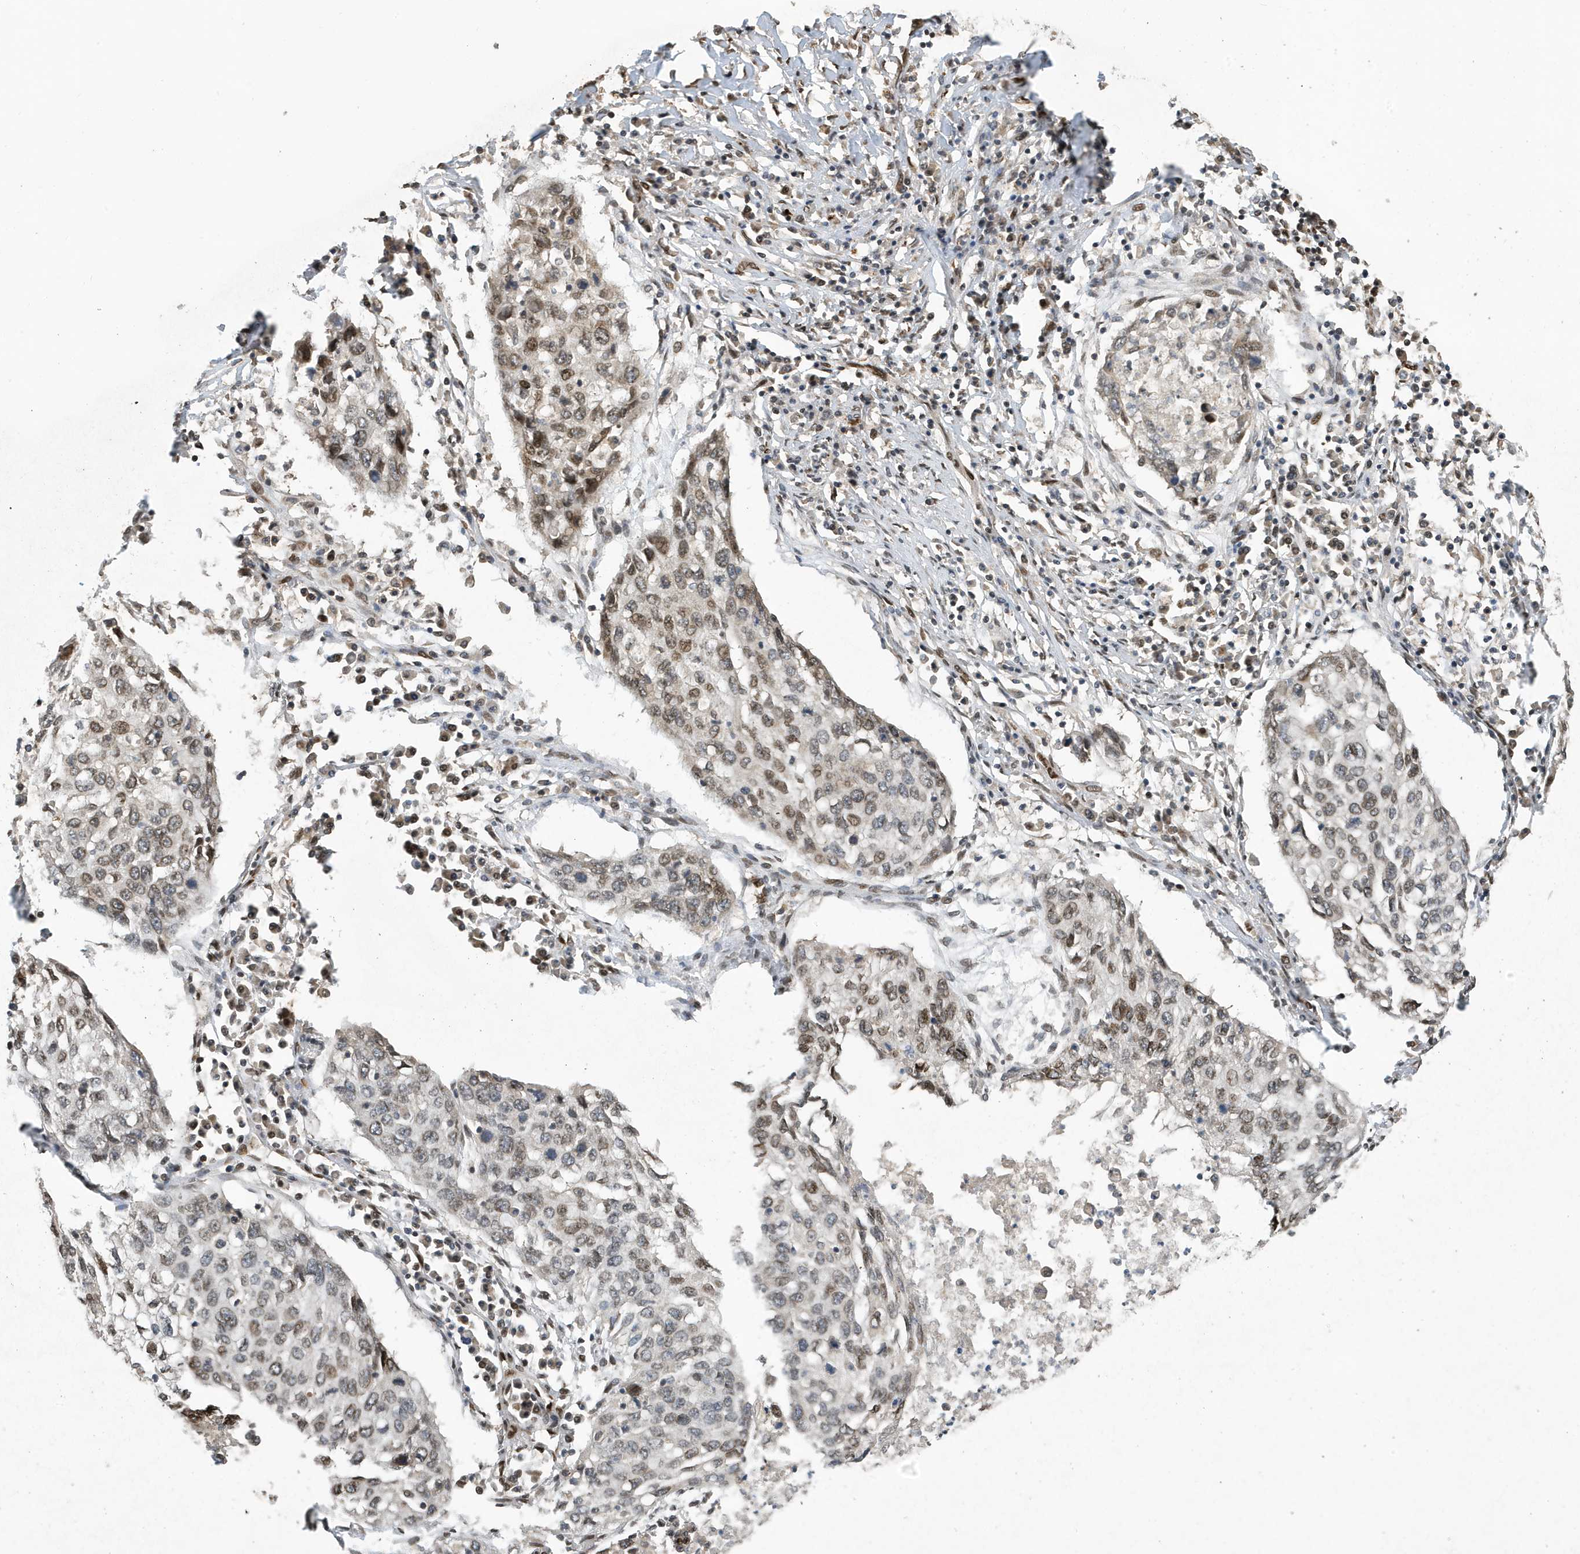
{"staining": {"intensity": "moderate", "quantity": "<25%", "location": "nuclear"}, "tissue": "lung cancer", "cell_type": "Tumor cells", "image_type": "cancer", "snomed": [{"axis": "morphology", "description": "Squamous cell carcinoma, NOS"}, {"axis": "topography", "description": "Lung"}], "caption": "This is an image of IHC staining of lung squamous cell carcinoma, which shows moderate expression in the nuclear of tumor cells.", "gene": "DUSP18", "patient": {"sex": "female", "age": 63}}